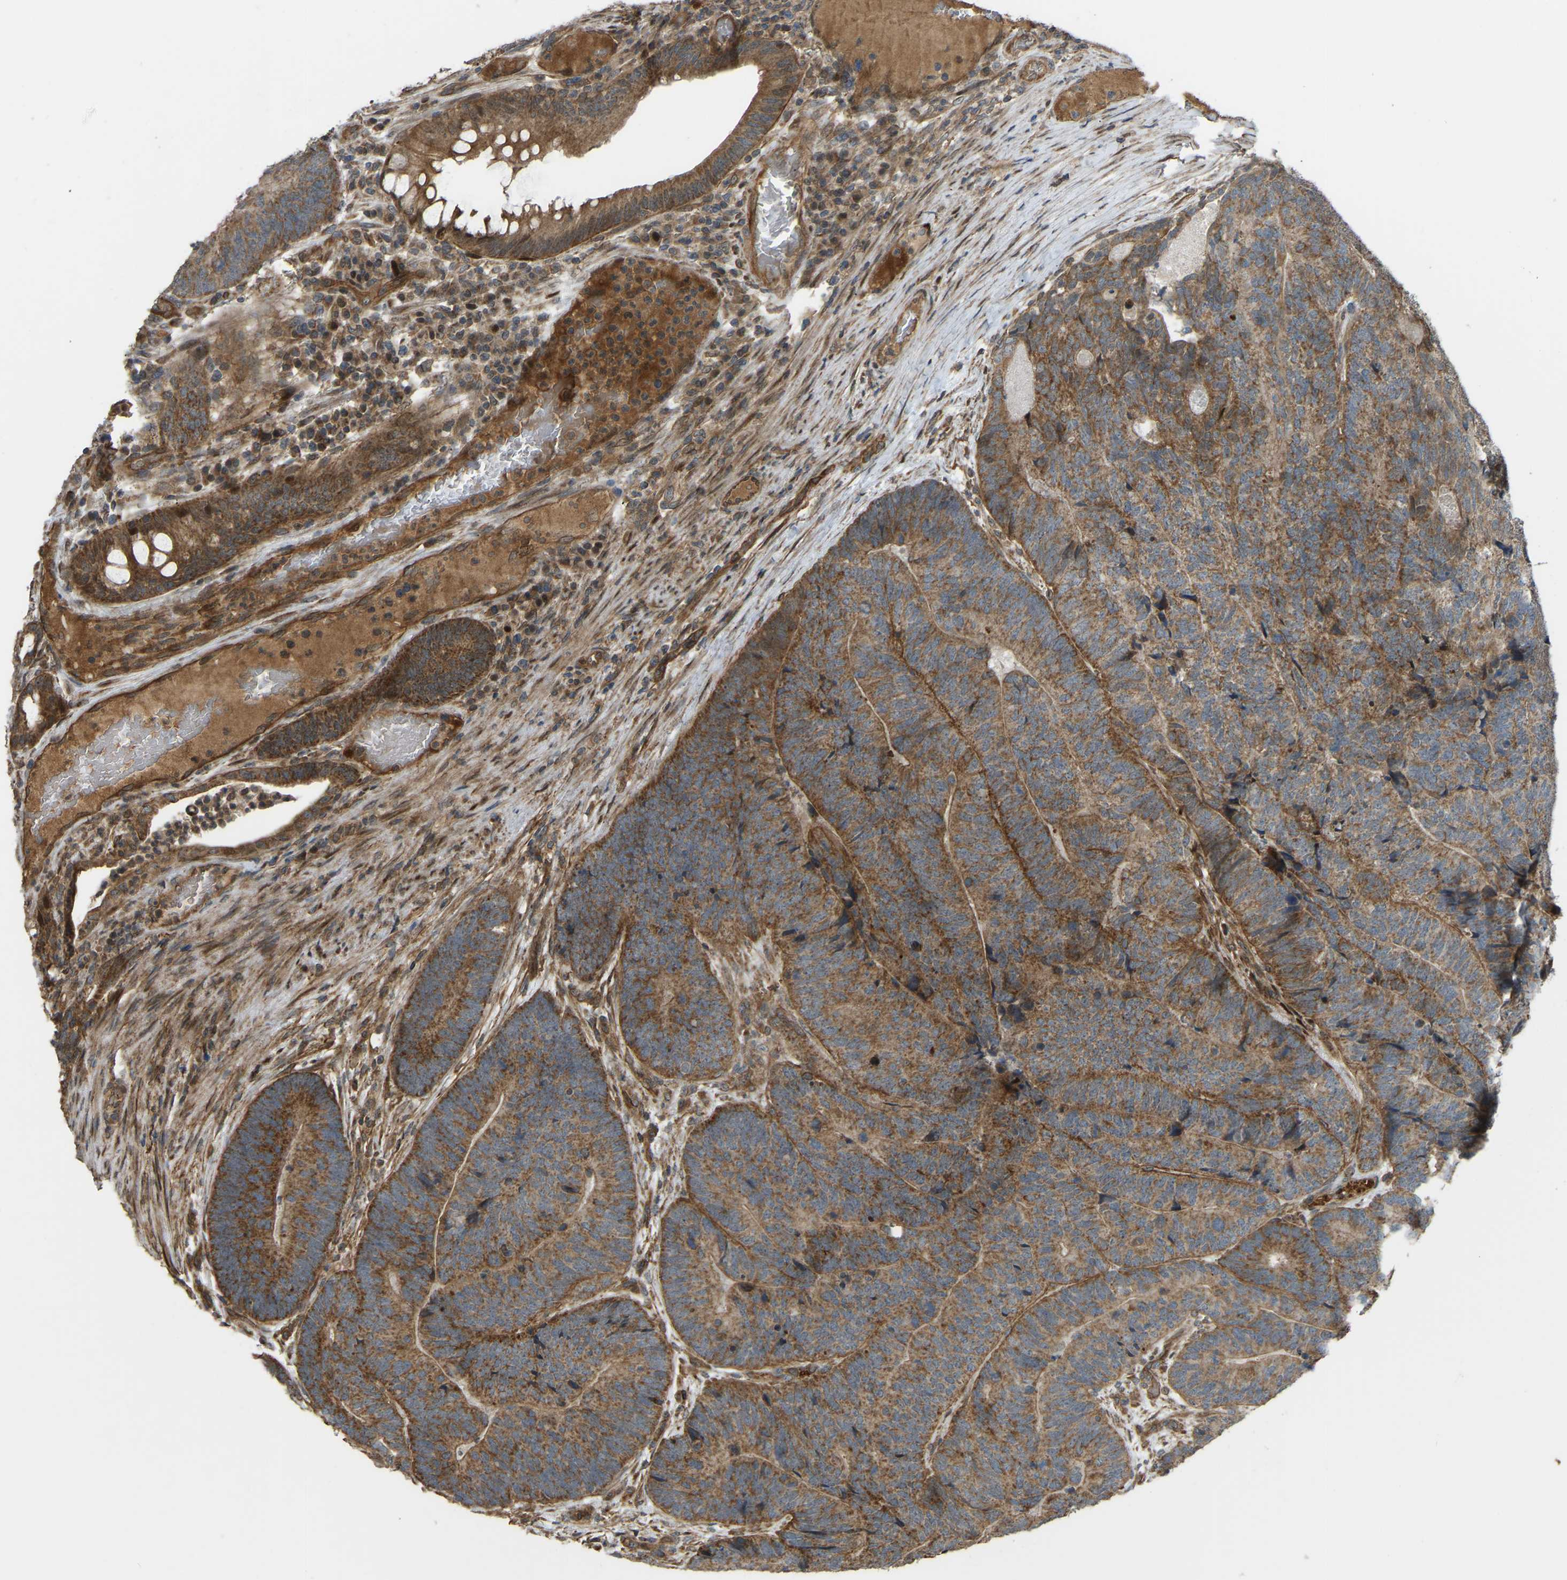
{"staining": {"intensity": "strong", "quantity": ">75%", "location": "cytoplasmic/membranous"}, "tissue": "colorectal cancer", "cell_type": "Tumor cells", "image_type": "cancer", "snomed": [{"axis": "morphology", "description": "Adenocarcinoma, NOS"}, {"axis": "topography", "description": "Colon"}], "caption": "Human colorectal cancer stained with a protein marker shows strong staining in tumor cells.", "gene": "C21orf91", "patient": {"sex": "female", "age": 67}}